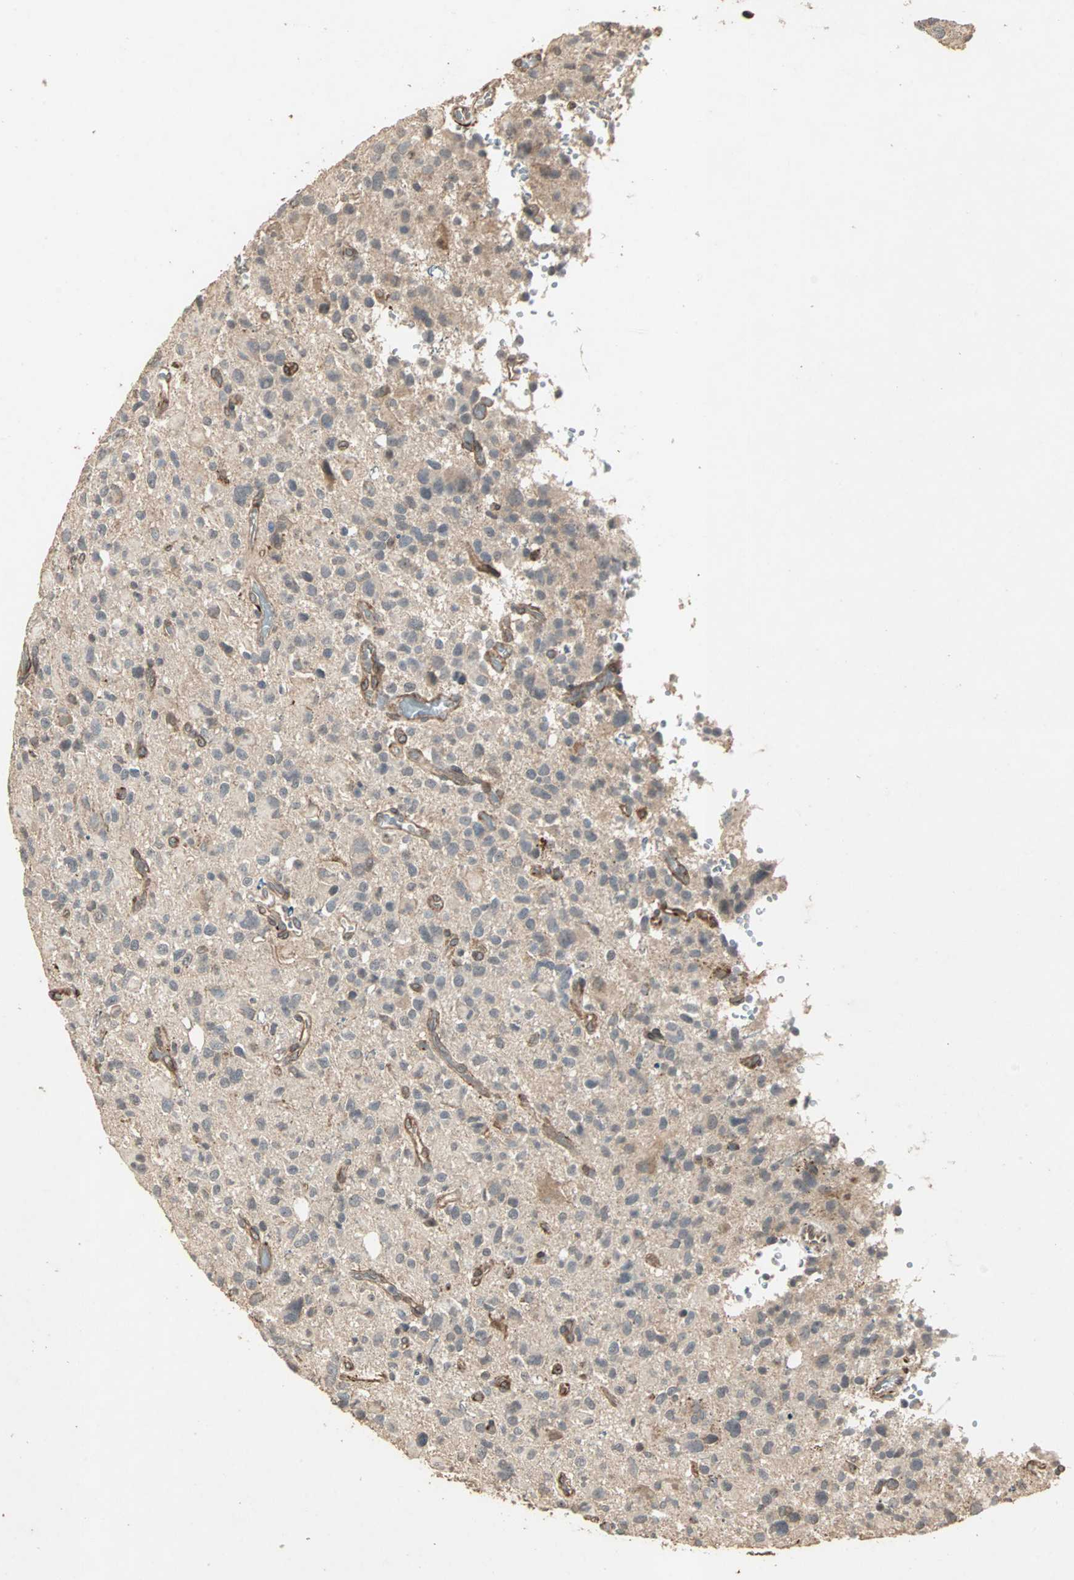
{"staining": {"intensity": "moderate", "quantity": "<25%", "location": "cytoplasmic/membranous"}, "tissue": "glioma", "cell_type": "Tumor cells", "image_type": "cancer", "snomed": [{"axis": "morphology", "description": "Glioma, malignant, High grade"}, {"axis": "topography", "description": "Brain"}], "caption": "Moderate cytoplasmic/membranous protein staining is identified in approximately <25% of tumor cells in glioma.", "gene": "TRPV4", "patient": {"sex": "male", "age": 48}}